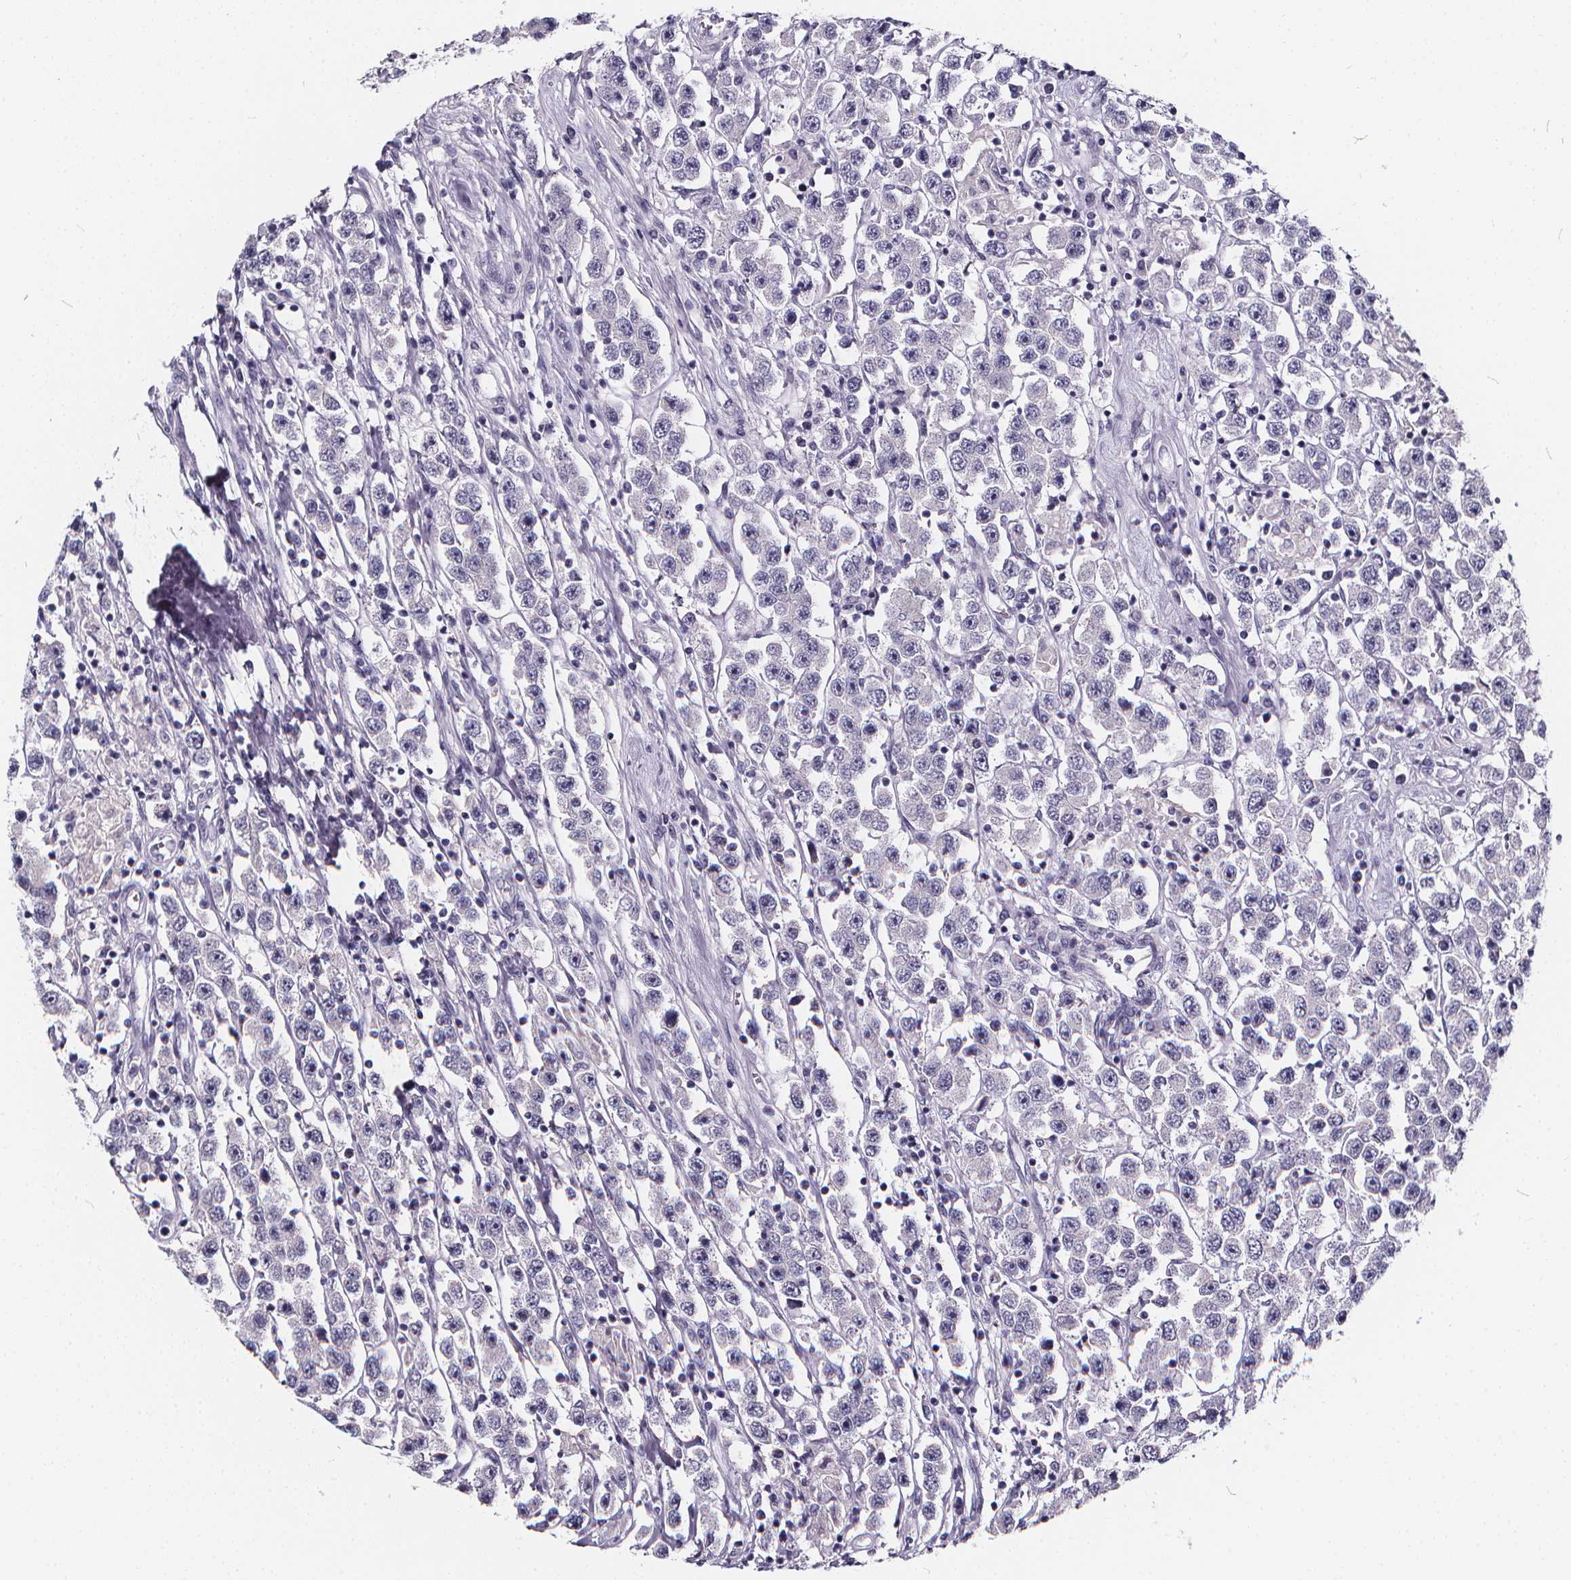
{"staining": {"intensity": "negative", "quantity": "none", "location": "none"}, "tissue": "testis cancer", "cell_type": "Tumor cells", "image_type": "cancer", "snomed": [{"axis": "morphology", "description": "Seminoma, NOS"}, {"axis": "topography", "description": "Testis"}], "caption": "Protein analysis of testis cancer (seminoma) demonstrates no significant expression in tumor cells.", "gene": "SPEF2", "patient": {"sex": "male", "age": 45}}